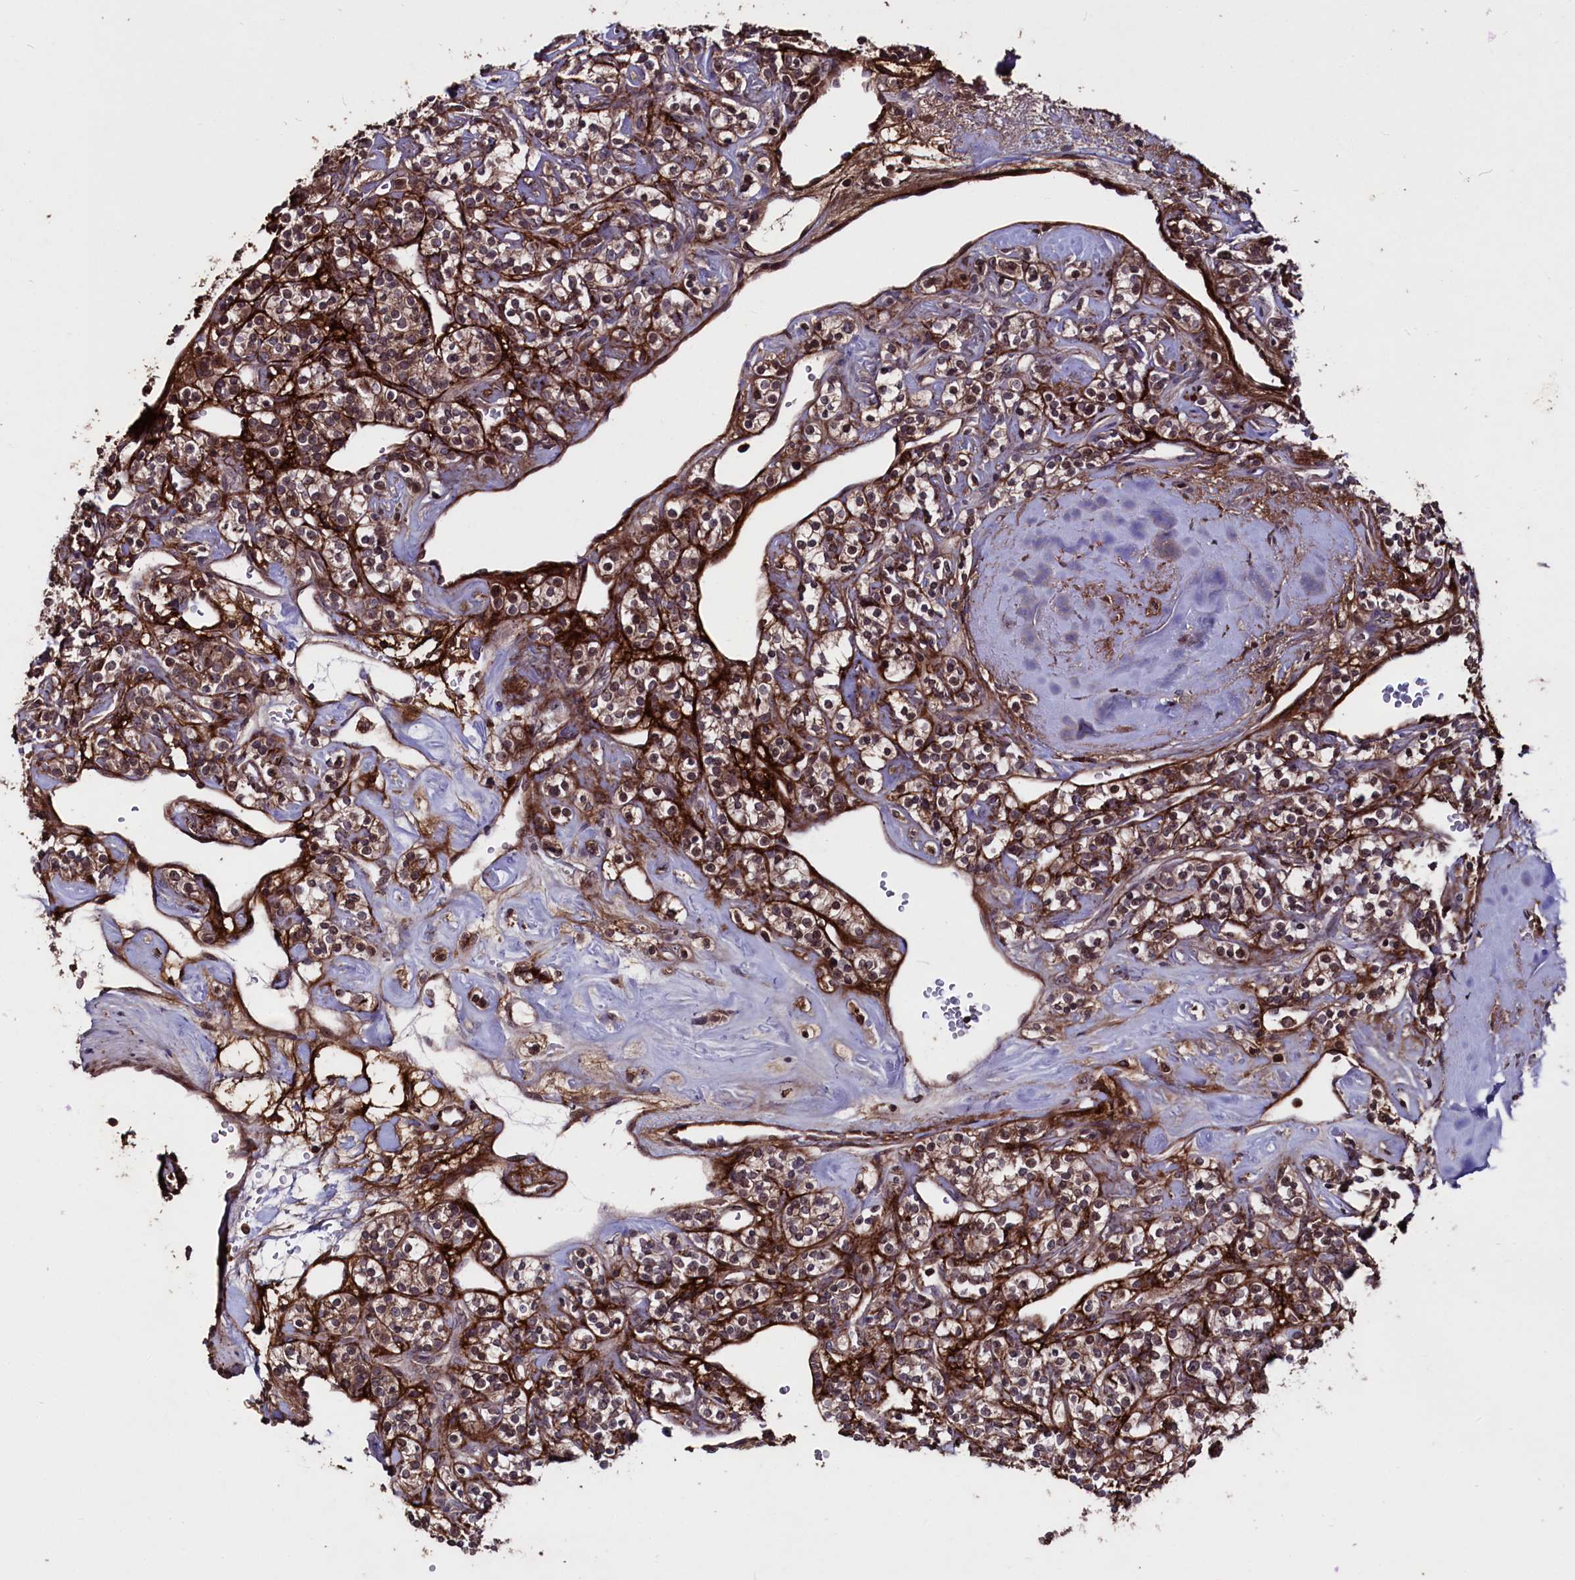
{"staining": {"intensity": "moderate", "quantity": ">75%", "location": "cytoplasmic/membranous"}, "tissue": "renal cancer", "cell_type": "Tumor cells", "image_type": "cancer", "snomed": [{"axis": "morphology", "description": "Adenocarcinoma, NOS"}, {"axis": "topography", "description": "Kidney"}], "caption": "A brown stain shows moderate cytoplasmic/membranous staining of a protein in human adenocarcinoma (renal) tumor cells.", "gene": "MYO1H", "patient": {"sex": "male", "age": 77}}